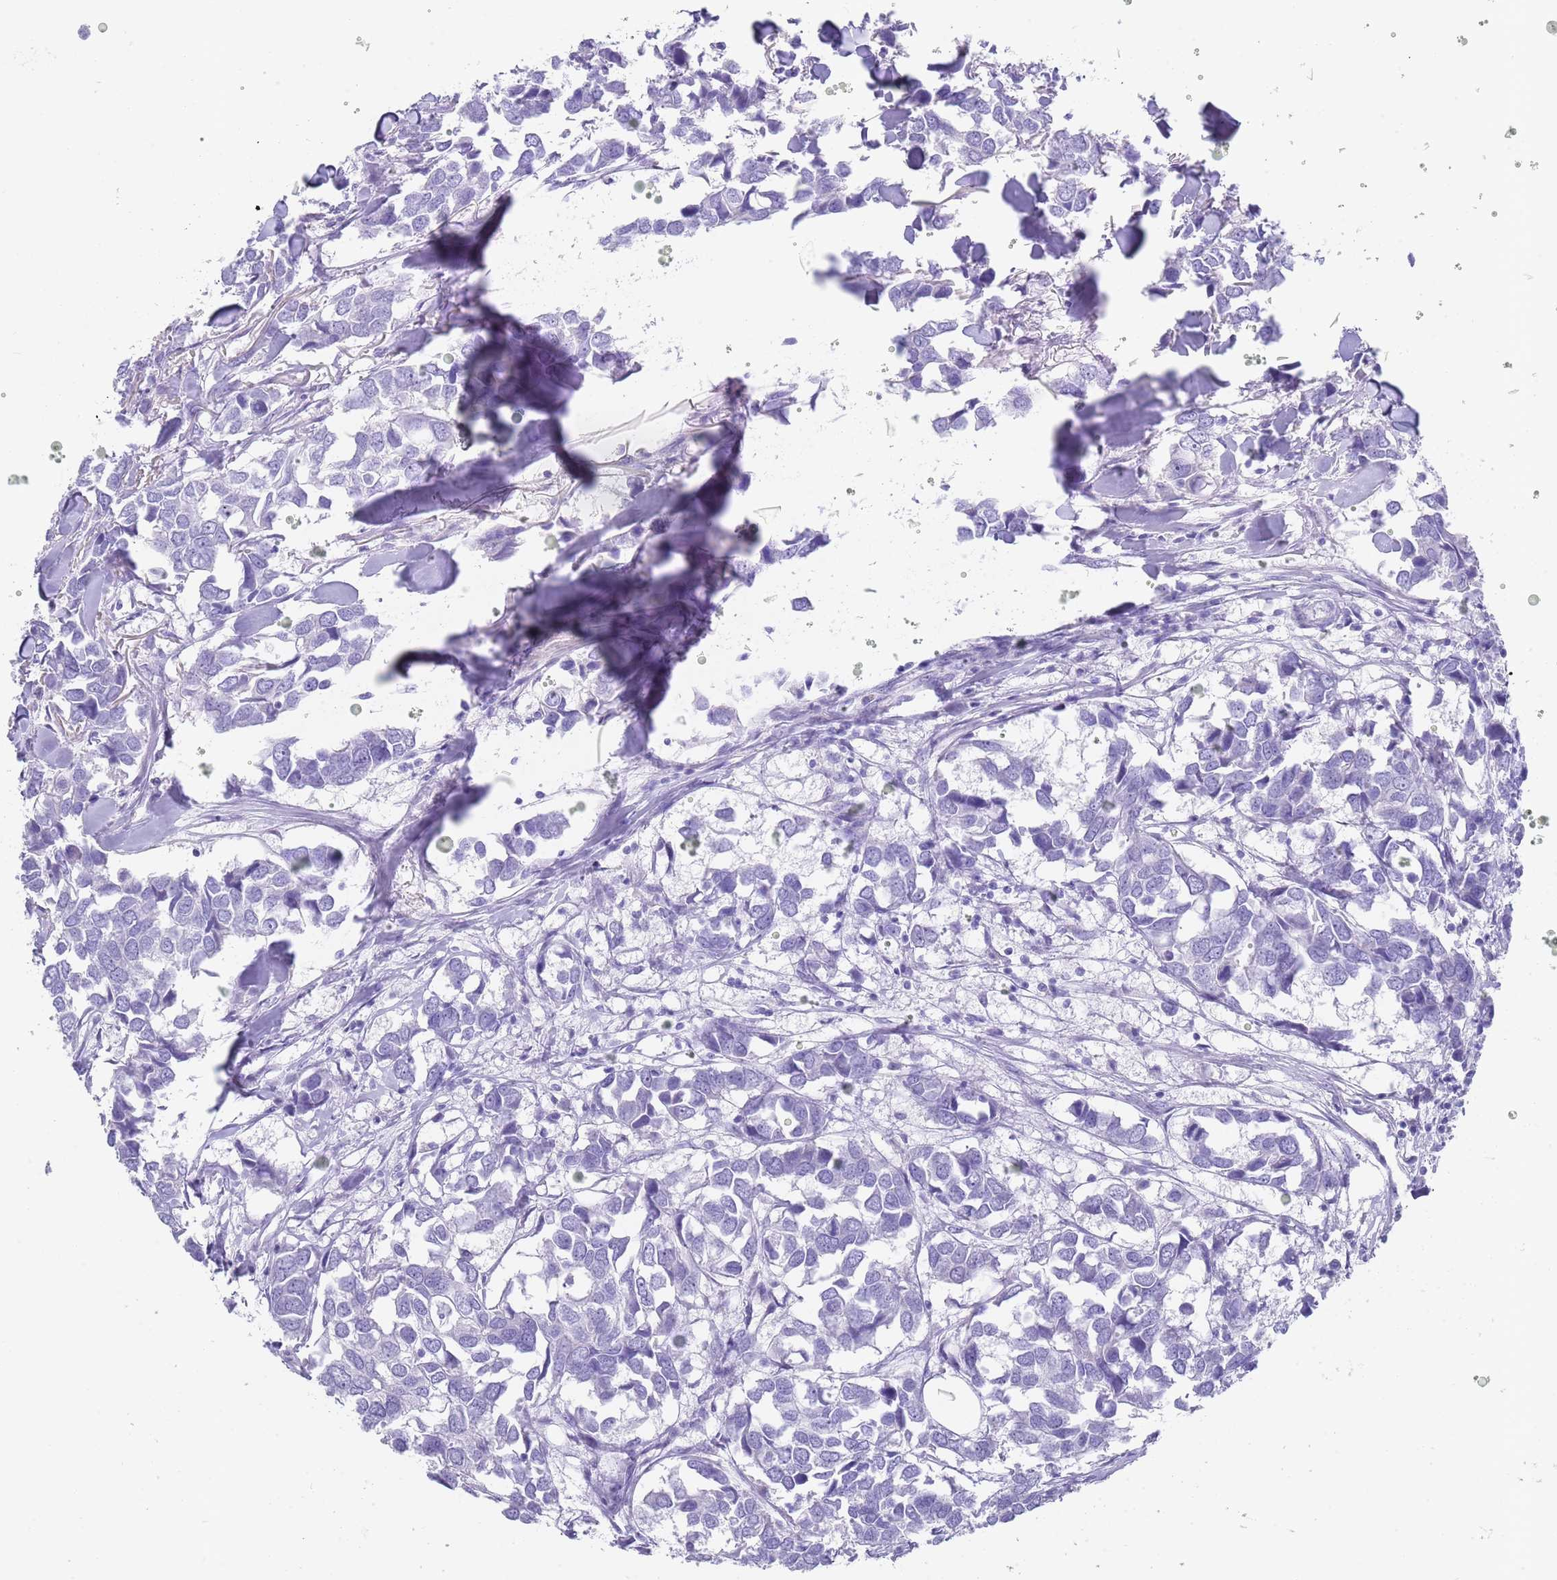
{"staining": {"intensity": "negative", "quantity": "none", "location": "none"}, "tissue": "breast cancer", "cell_type": "Tumor cells", "image_type": "cancer", "snomed": [{"axis": "morphology", "description": "Duct carcinoma"}, {"axis": "topography", "description": "Breast"}], "caption": "Histopathology image shows no protein staining in tumor cells of breast cancer tissue.", "gene": "CPXM2", "patient": {"sex": "female", "age": 83}}